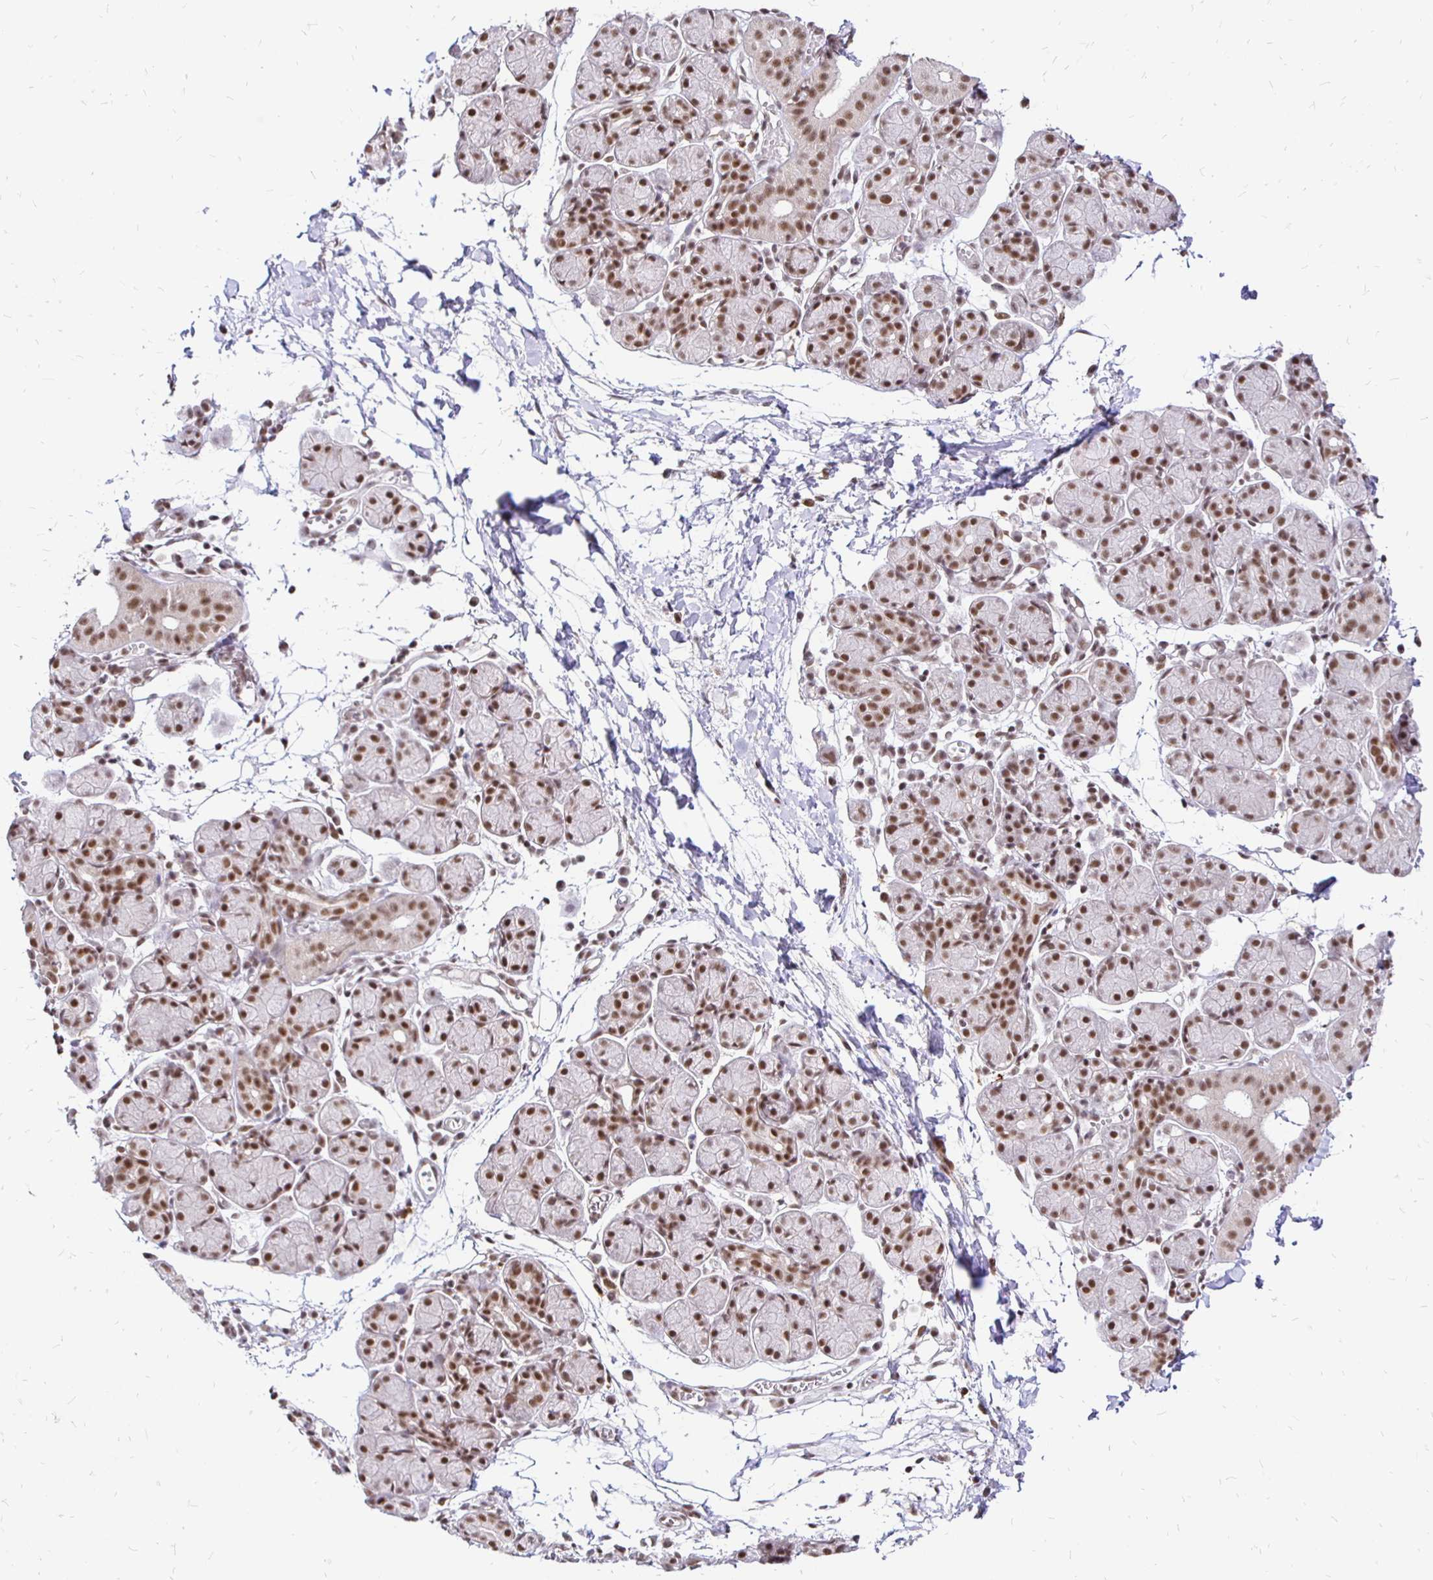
{"staining": {"intensity": "moderate", "quantity": ">75%", "location": "nuclear"}, "tissue": "salivary gland", "cell_type": "Glandular cells", "image_type": "normal", "snomed": [{"axis": "morphology", "description": "Normal tissue, NOS"}, {"axis": "morphology", "description": "Inflammation, NOS"}, {"axis": "topography", "description": "Lymph node"}, {"axis": "topography", "description": "Salivary gland"}], "caption": "This photomicrograph displays benign salivary gland stained with IHC to label a protein in brown. The nuclear of glandular cells show moderate positivity for the protein. Nuclei are counter-stained blue.", "gene": "SIN3A", "patient": {"sex": "male", "age": 3}}